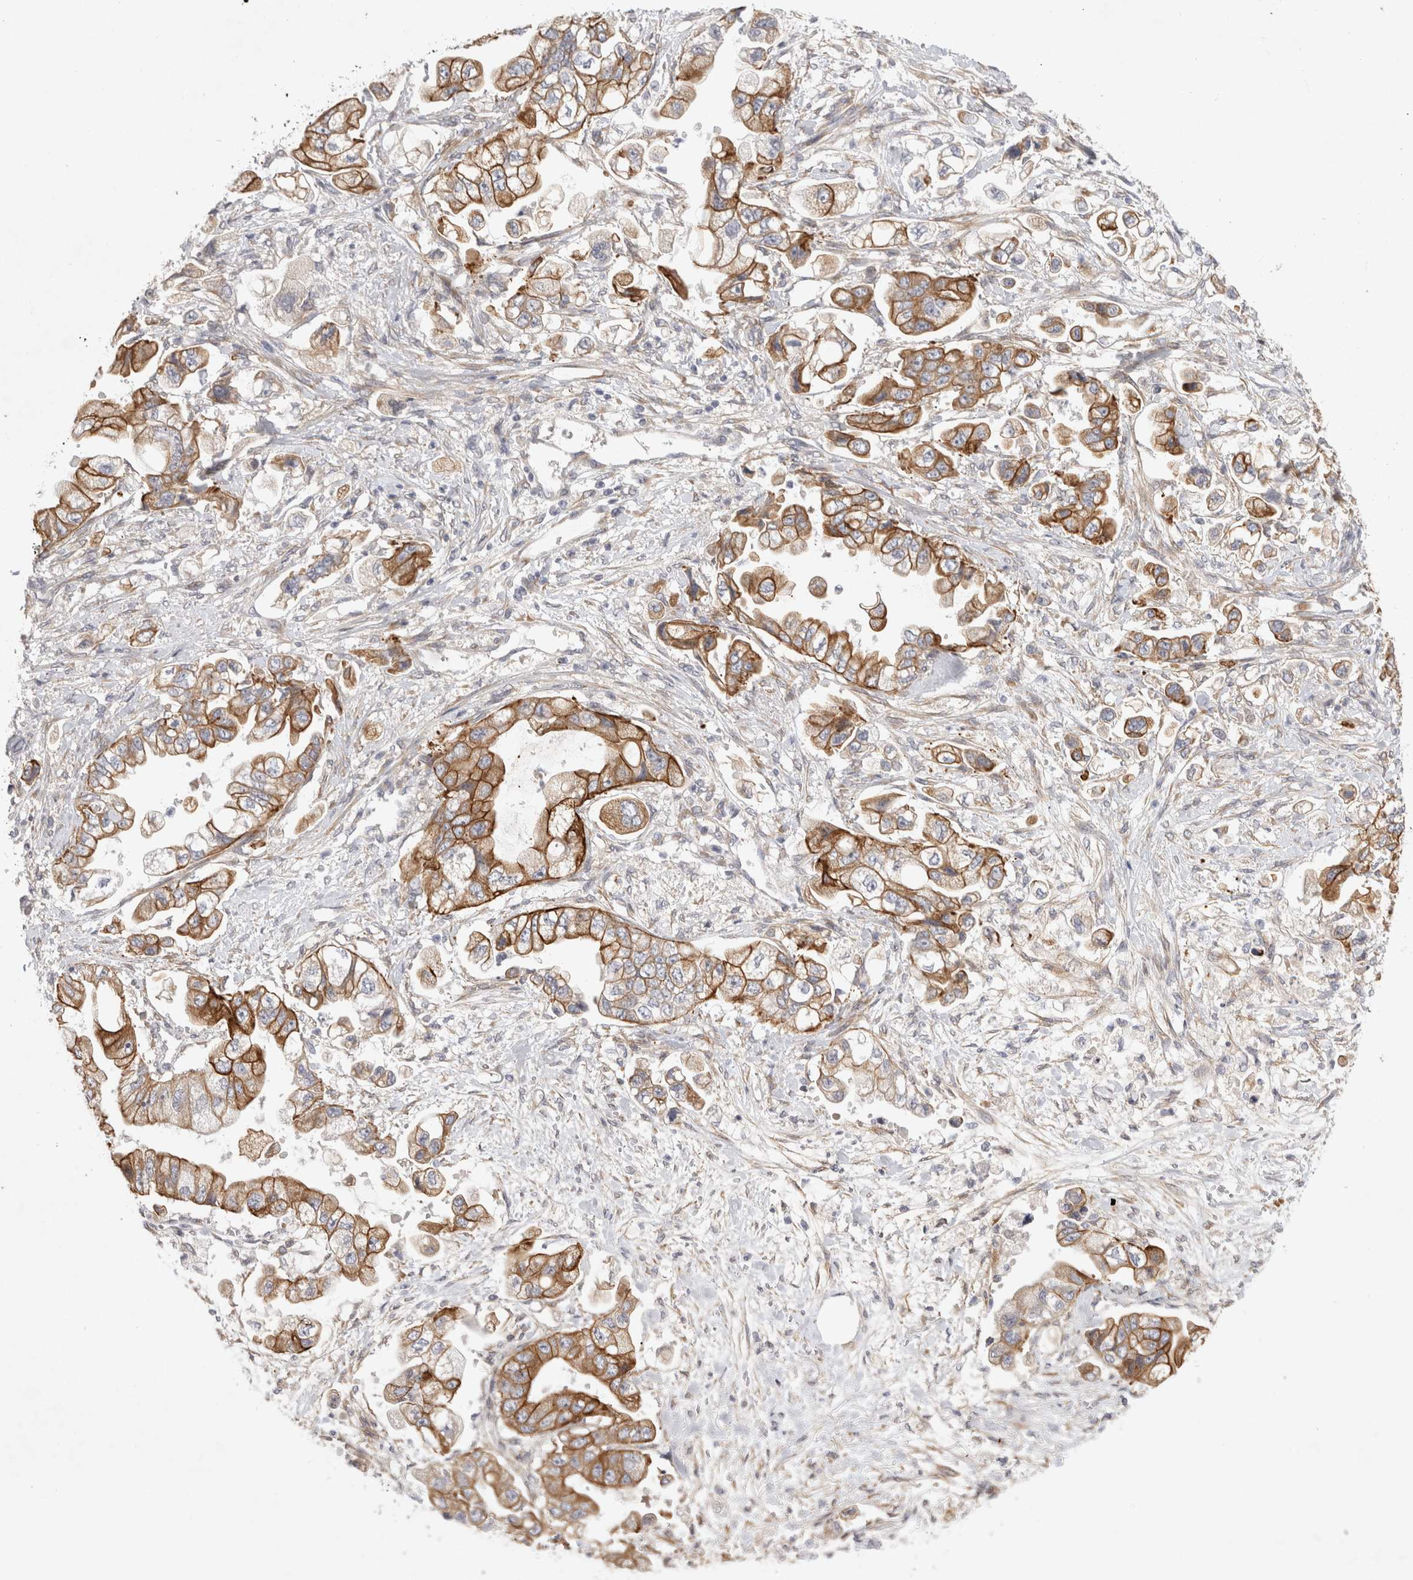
{"staining": {"intensity": "moderate", "quantity": ">75%", "location": "cytoplasmic/membranous"}, "tissue": "stomach cancer", "cell_type": "Tumor cells", "image_type": "cancer", "snomed": [{"axis": "morphology", "description": "Adenocarcinoma, NOS"}, {"axis": "topography", "description": "Stomach"}], "caption": "Adenocarcinoma (stomach) stained with a brown dye reveals moderate cytoplasmic/membranous positive expression in approximately >75% of tumor cells.", "gene": "BZW2", "patient": {"sex": "male", "age": 62}}